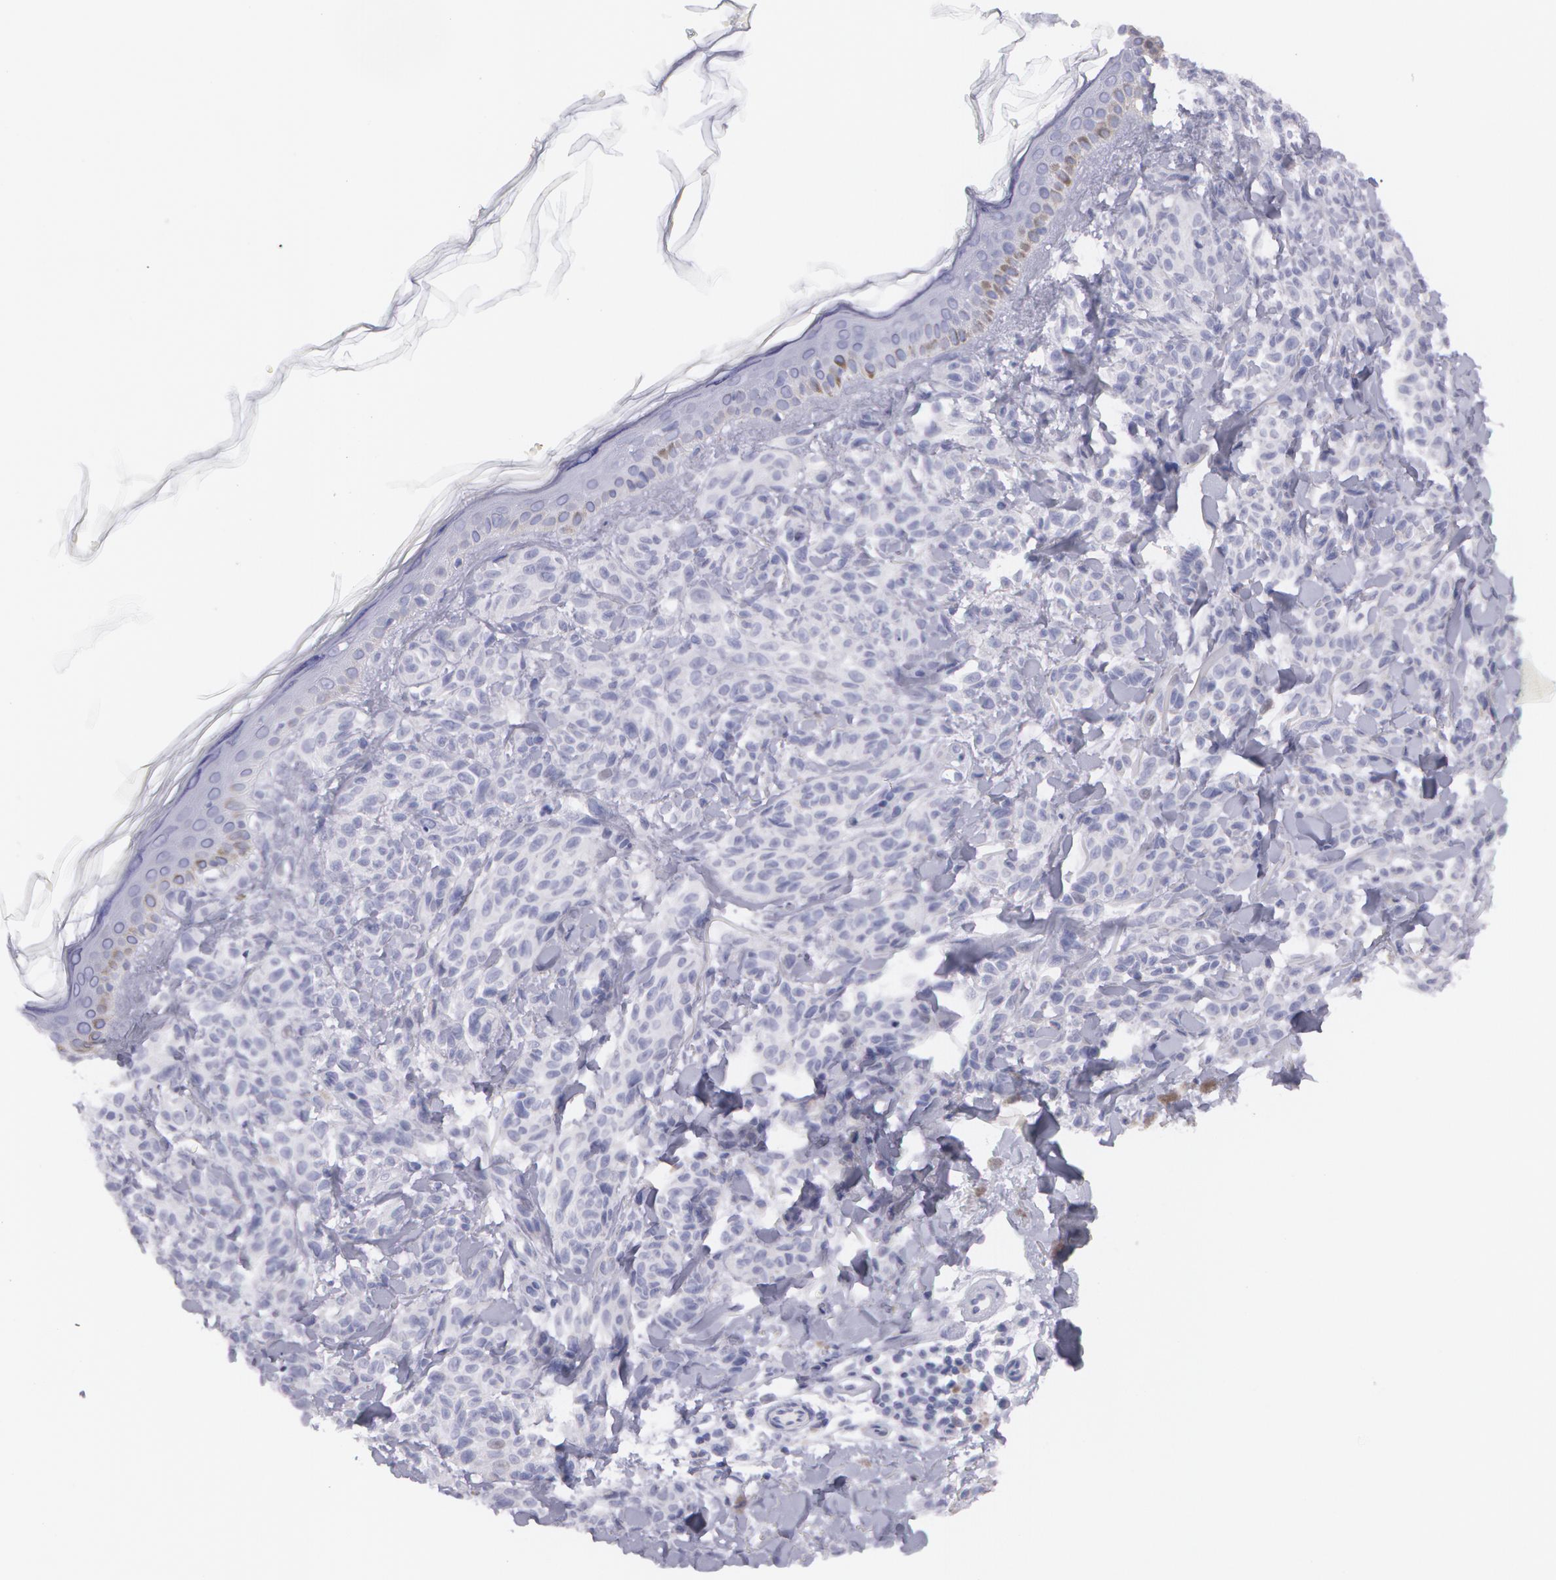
{"staining": {"intensity": "negative", "quantity": "none", "location": "none"}, "tissue": "melanoma", "cell_type": "Tumor cells", "image_type": "cancer", "snomed": [{"axis": "morphology", "description": "Malignant melanoma, NOS"}, {"axis": "topography", "description": "Skin"}], "caption": "IHC image of neoplastic tissue: human melanoma stained with DAB exhibits no significant protein staining in tumor cells.", "gene": "AMACR", "patient": {"sex": "female", "age": 73}}